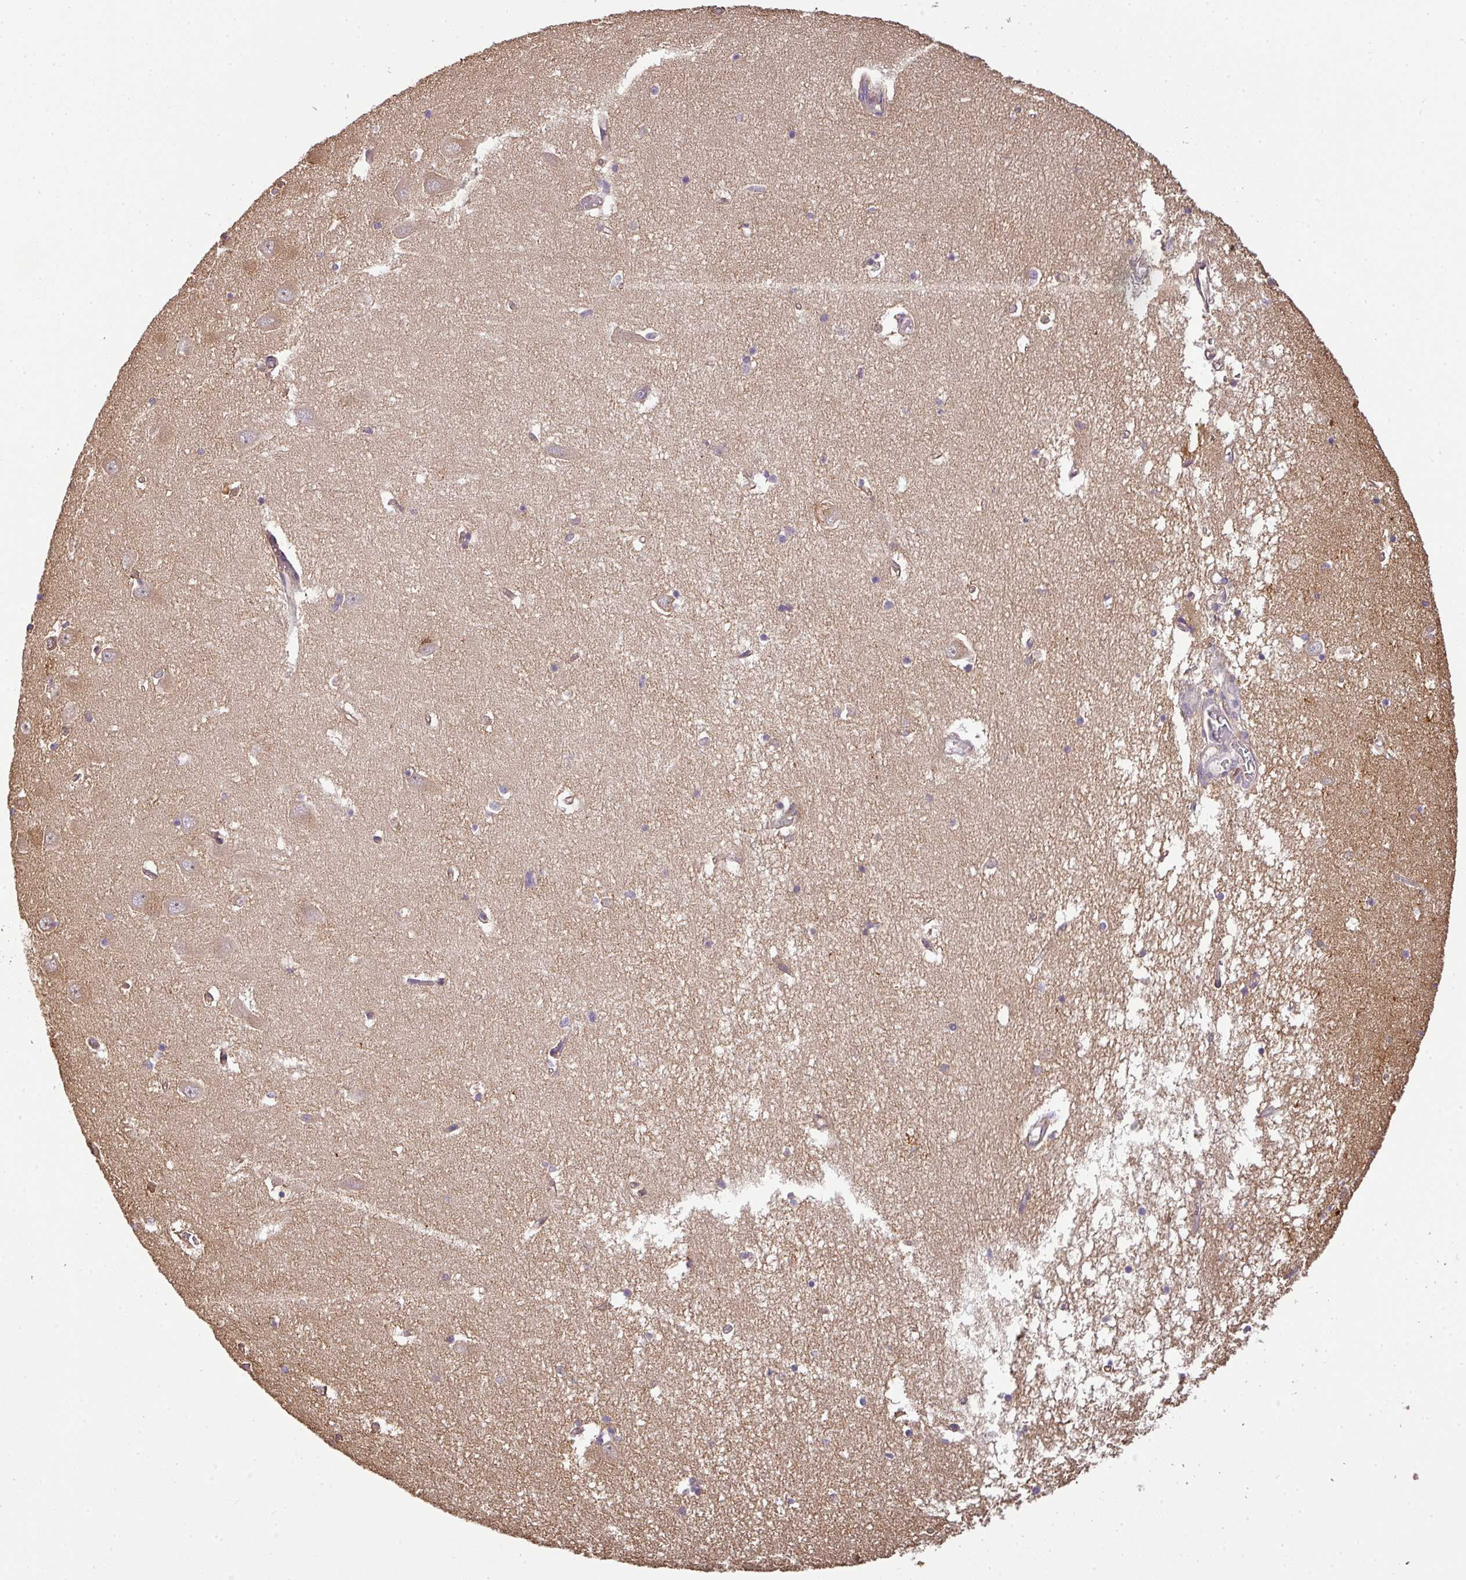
{"staining": {"intensity": "negative", "quantity": "none", "location": "none"}, "tissue": "hippocampus", "cell_type": "Glial cells", "image_type": "normal", "snomed": [{"axis": "morphology", "description": "Normal tissue, NOS"}, {"axis": "topography", "description": "Hippocampus"}], "caption": "Image shows no significant protein staining in glial cells of benign hippocampus. (DAB (3,3'-diaminobenzidine) IHC visualized using brightfield microscopy, high magnification).", "gene": "VENTX", "patient": {"sex": "male", "age": 70}}